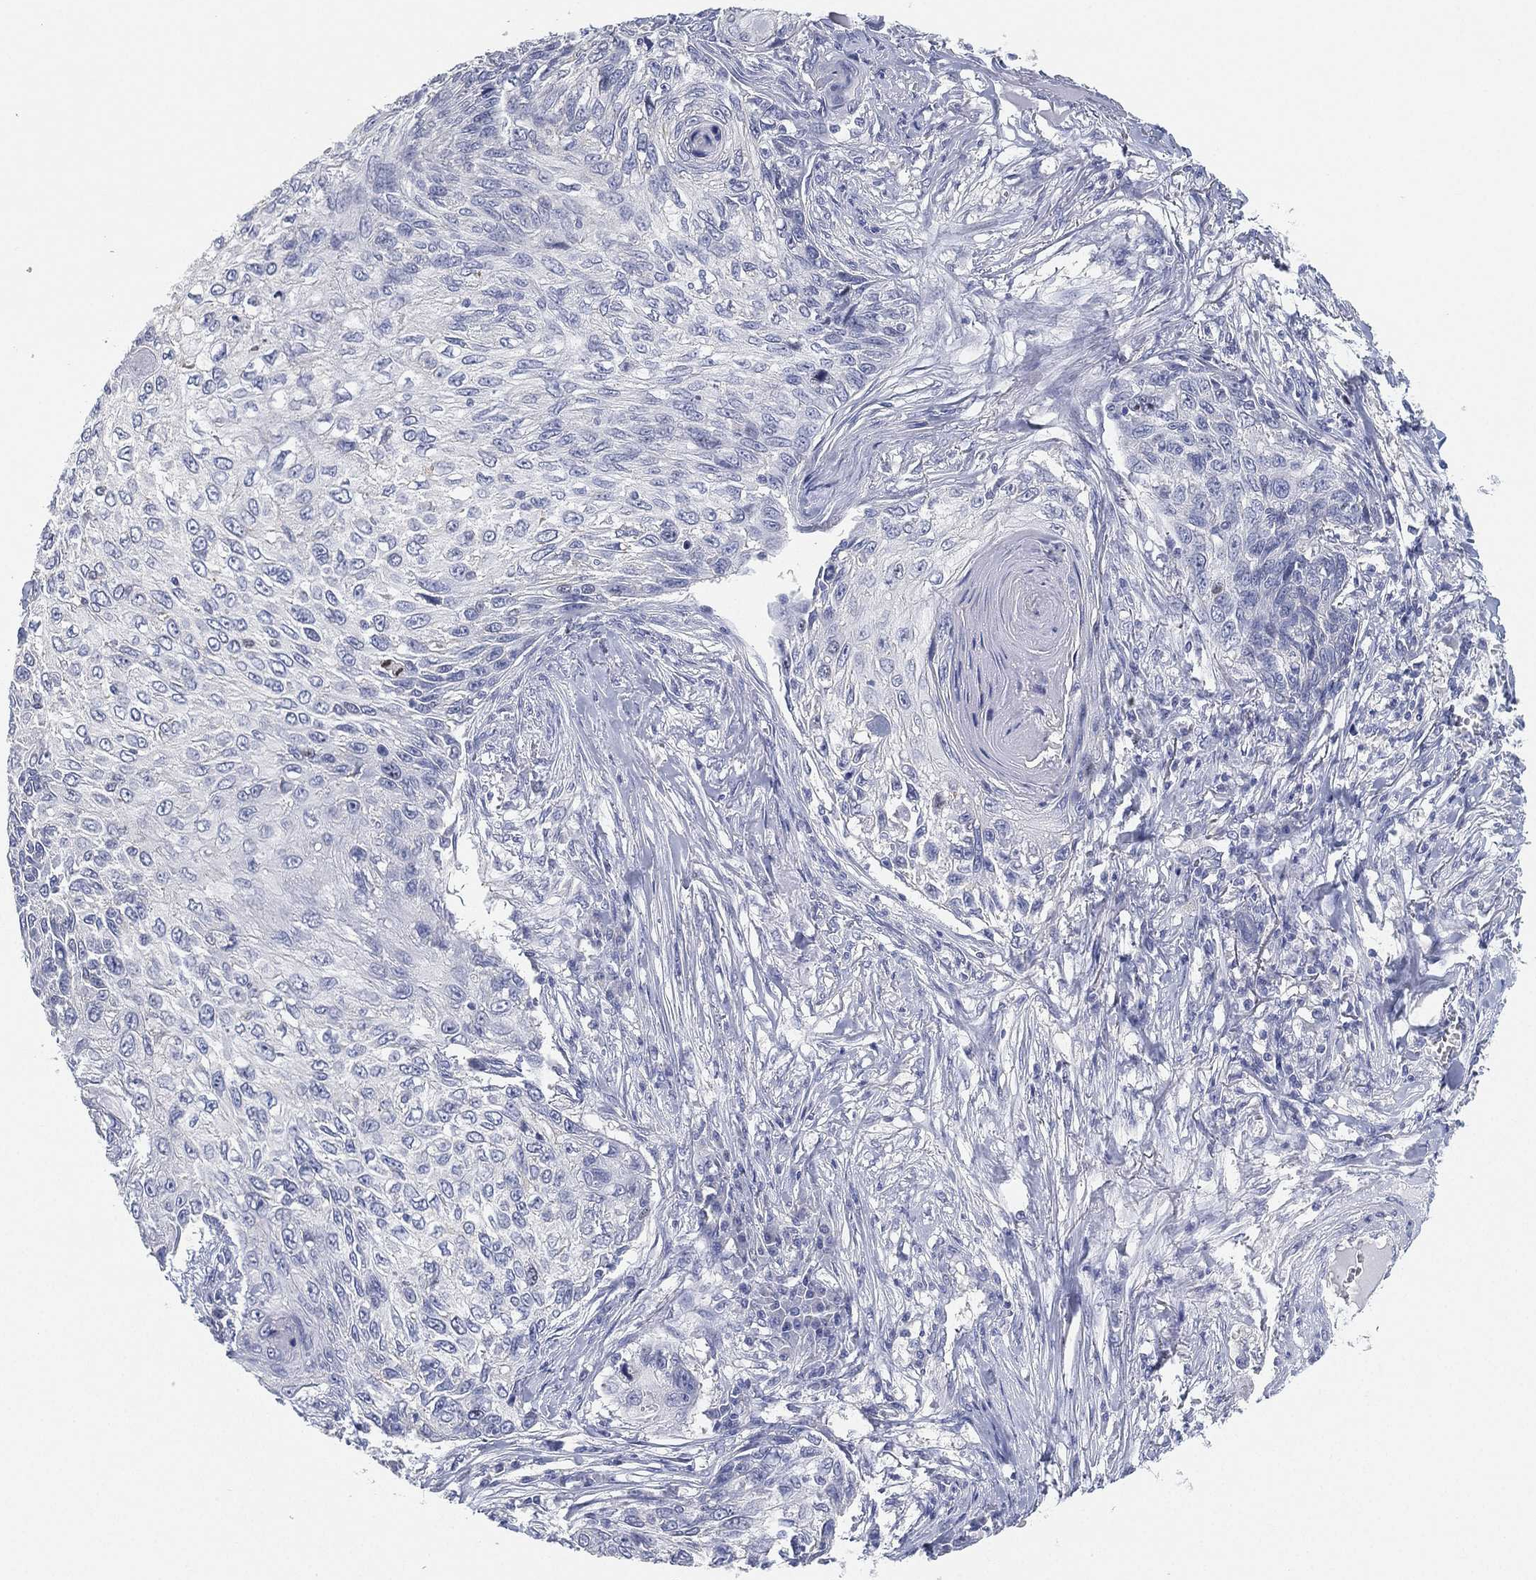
{"staining": {"intensity": "negative", "quantity": "none", "location": "none"}, "tissue": "skin cancer", "cell_type": "Tumor cells", "image_type": "cancer", "snomed": [{"axis": "morphology", "description": "Squamous cell carcinoma, NOS"}, {"axis": "topography", "description": "Skin"}], "caption": "DAB (3,3'-diaminobenzidine) immunohistochemical staining of human squamous cell carcinoma (skin) exhibits no significant positivity in tumor cells.", "gene": "FAM187B", "patient": {"sex": "male", "age": 92}}